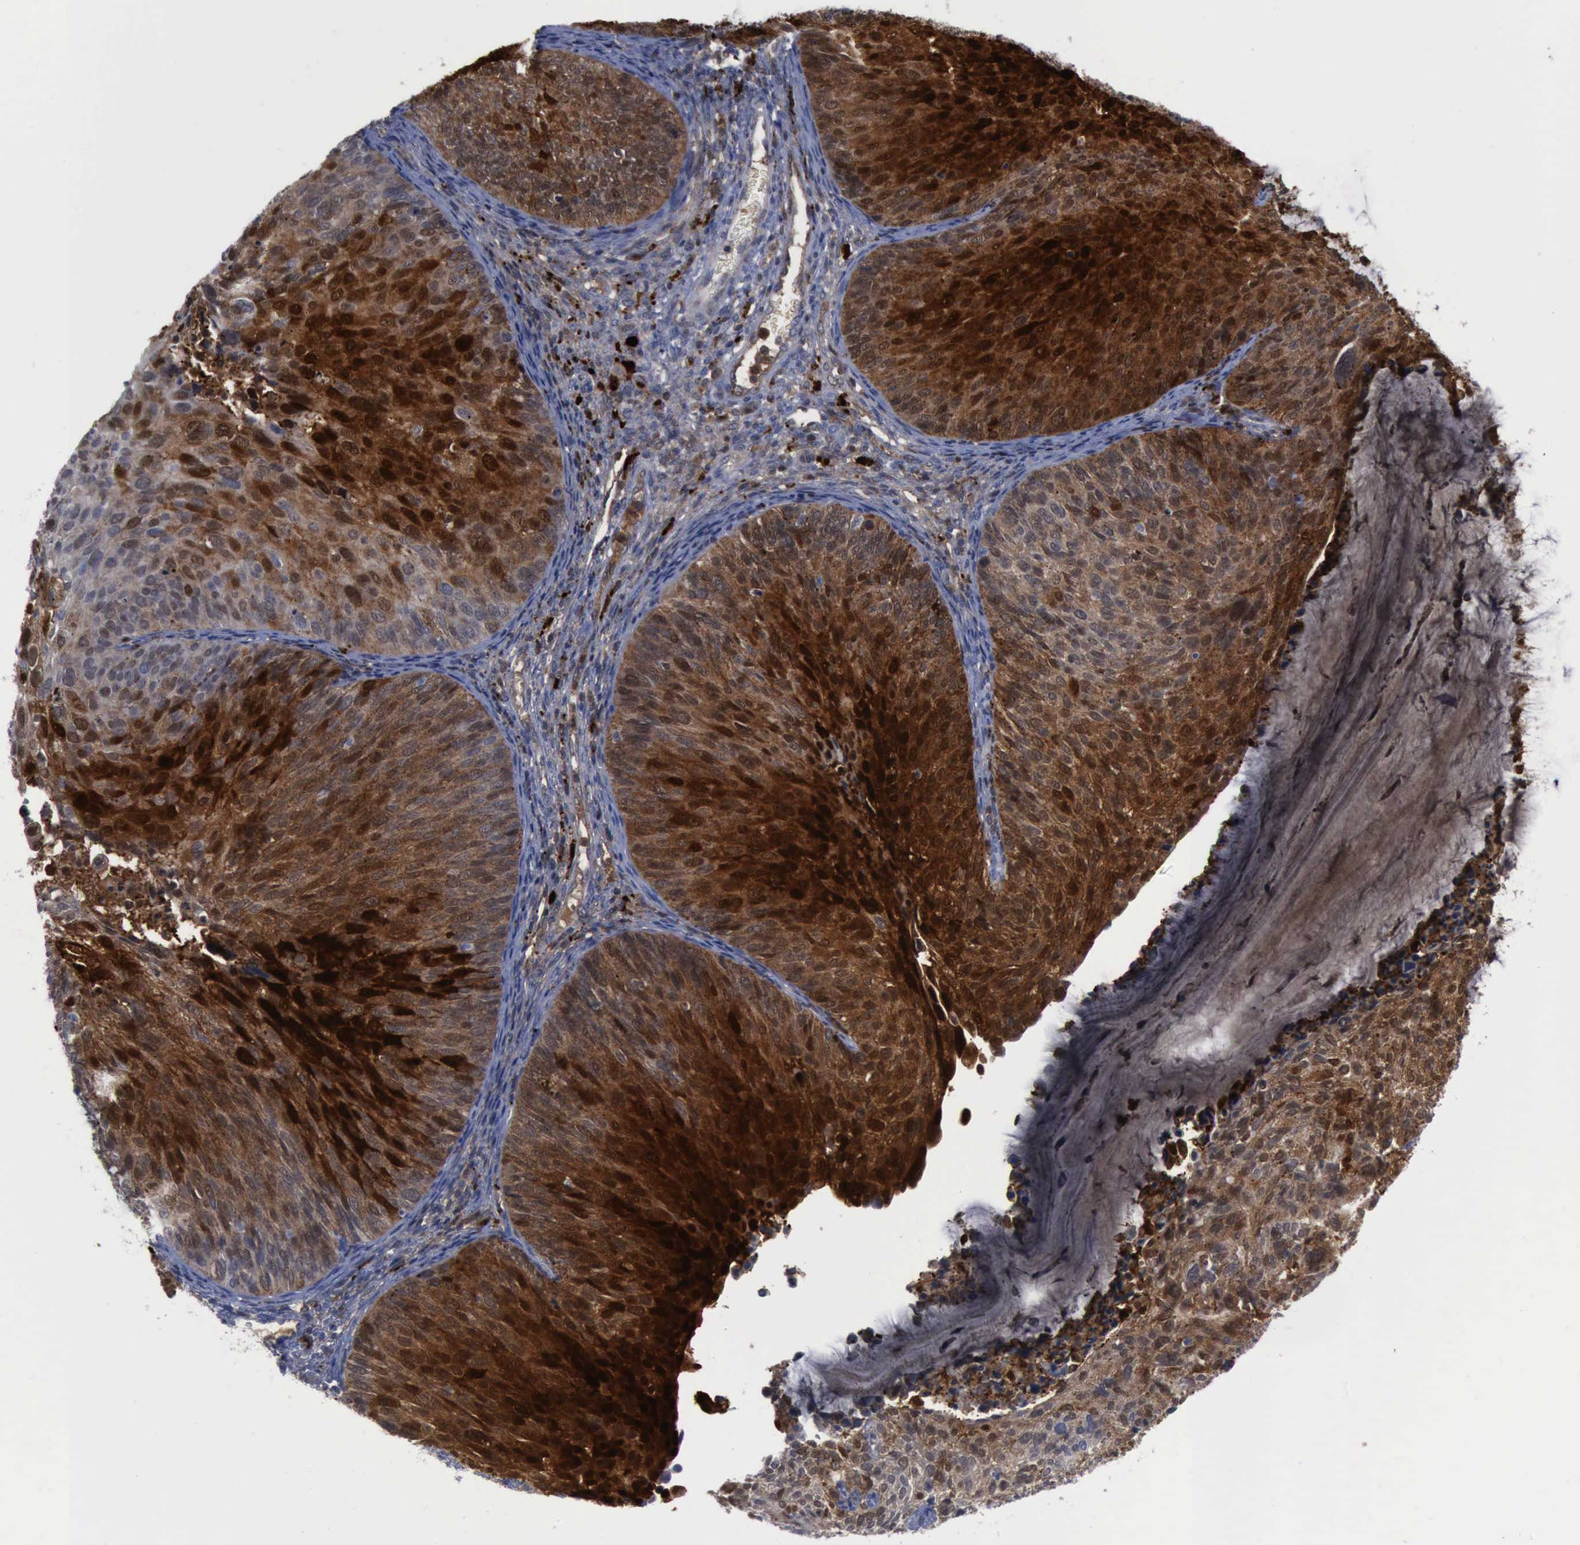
{"staining": {"intensity": "strong", "quantity": ">75%", "location": "cytoplasmic/membranous"}, "tissue": "cervical cancer", "cell_type": "Tumor cells", "image_type": "cancer", "snomed": [{"axis": "morphology", "description": "Squamous cell carcinoma, NOS"}, {"axis": "topography", "description": "Cervix"}], "caption": "The image displays immunohistochemical staining of cervical cancer (squamous cell carcinoma). There is strong cytoplasmic/membranous expression is seen in about >75% of tumor cells.", "gene": "CSTA", "patient": {"sex": "female", "age": 36}}